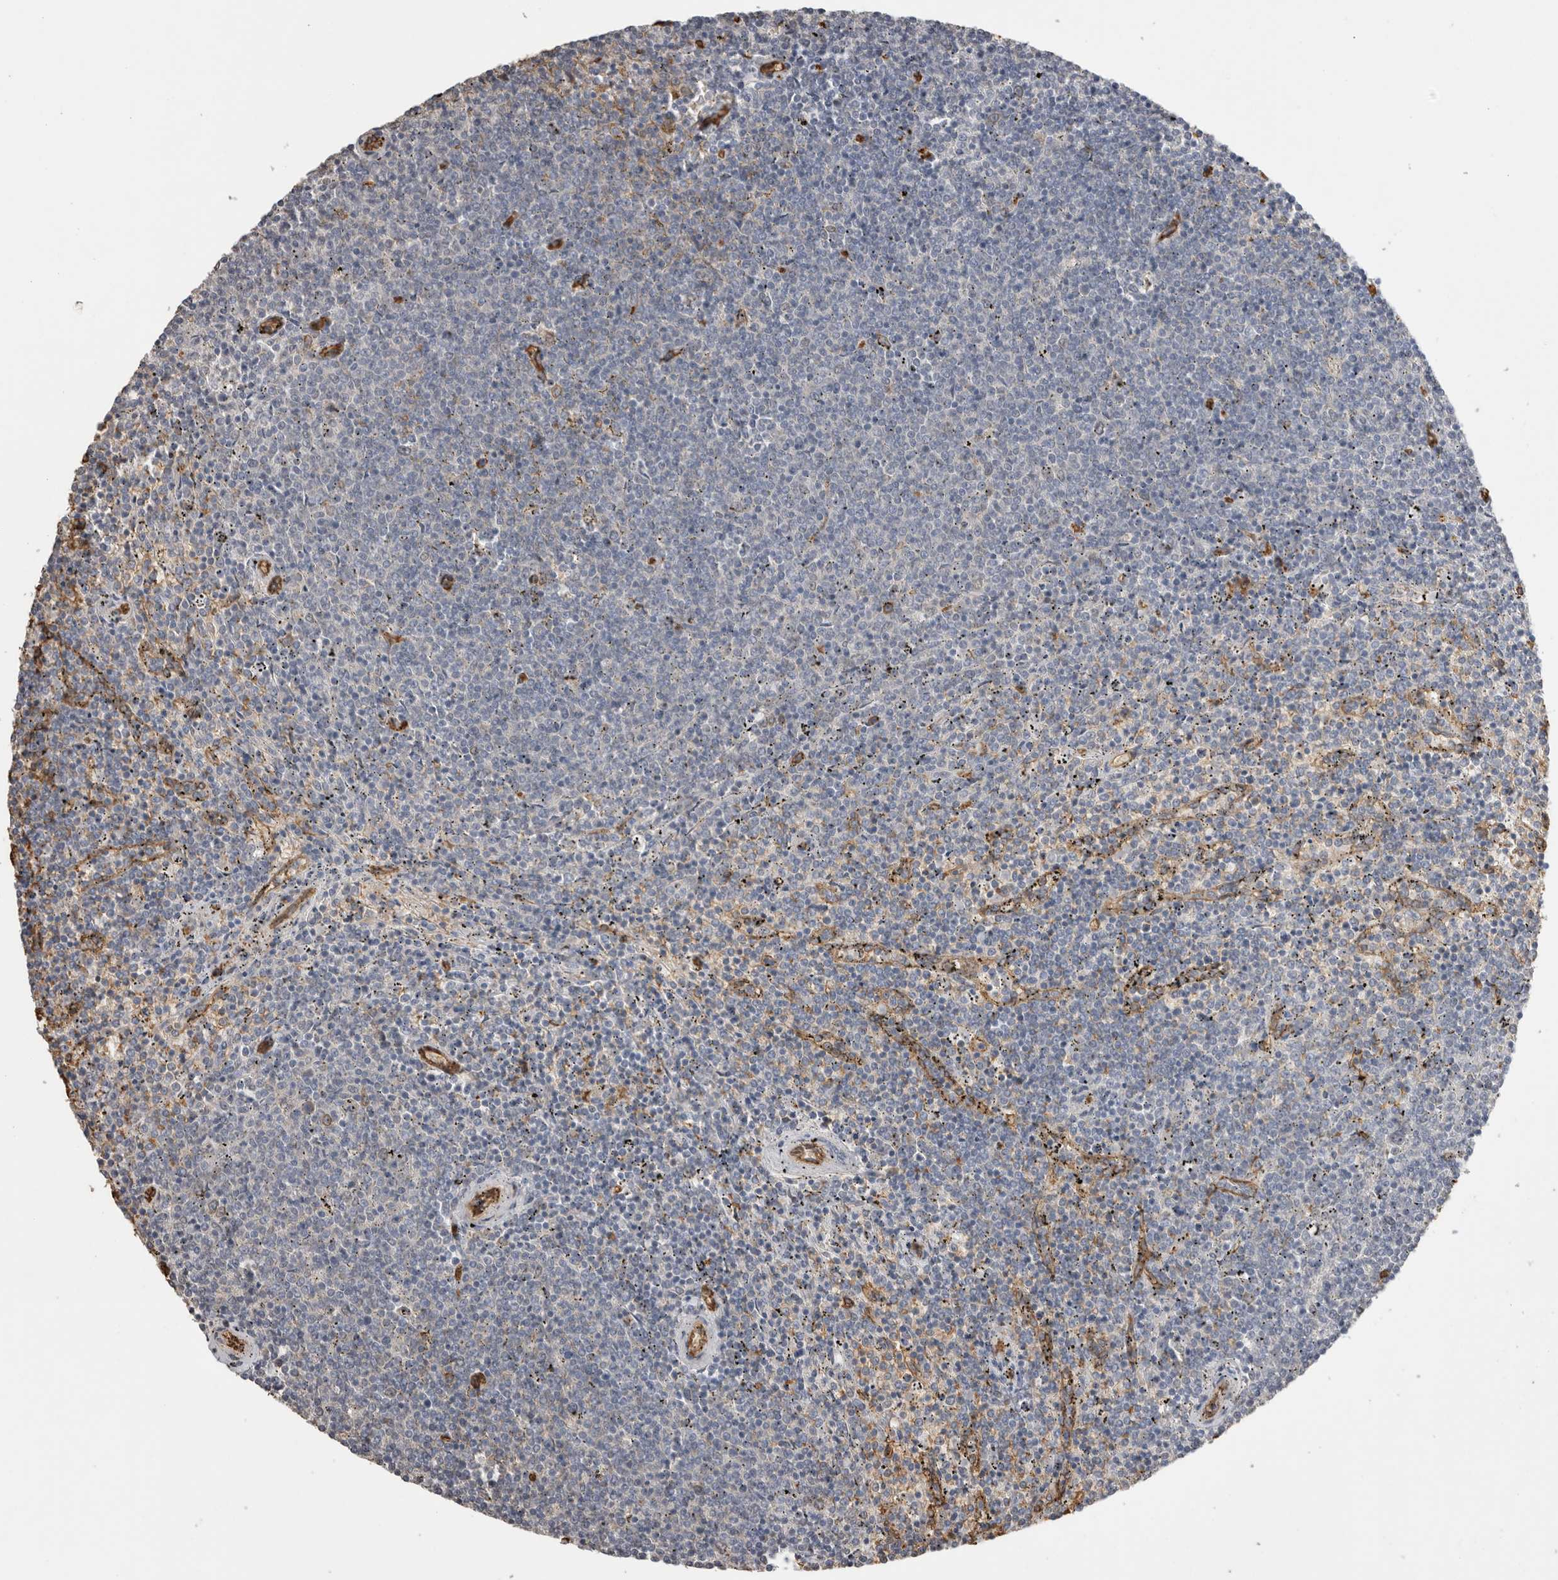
{"staining": {"intensity": "negative", "quantity": "none", "location": "none"}, "tissue": "lymphoma", "cell_type": "Tumor cells", "image_type": "cancer", "snomed": [{"axis": "morphology", "description": "Malignant lymphoma, non-Hodgkin's type, Low grade"}, {"axis": "topography", "description": "Spleen"}], "caption": "This is an IHC image of human lymphoma. There is no staining in tumor cells.", "gene": "IL27", "patient": {"sex": "female", "age": 50}}